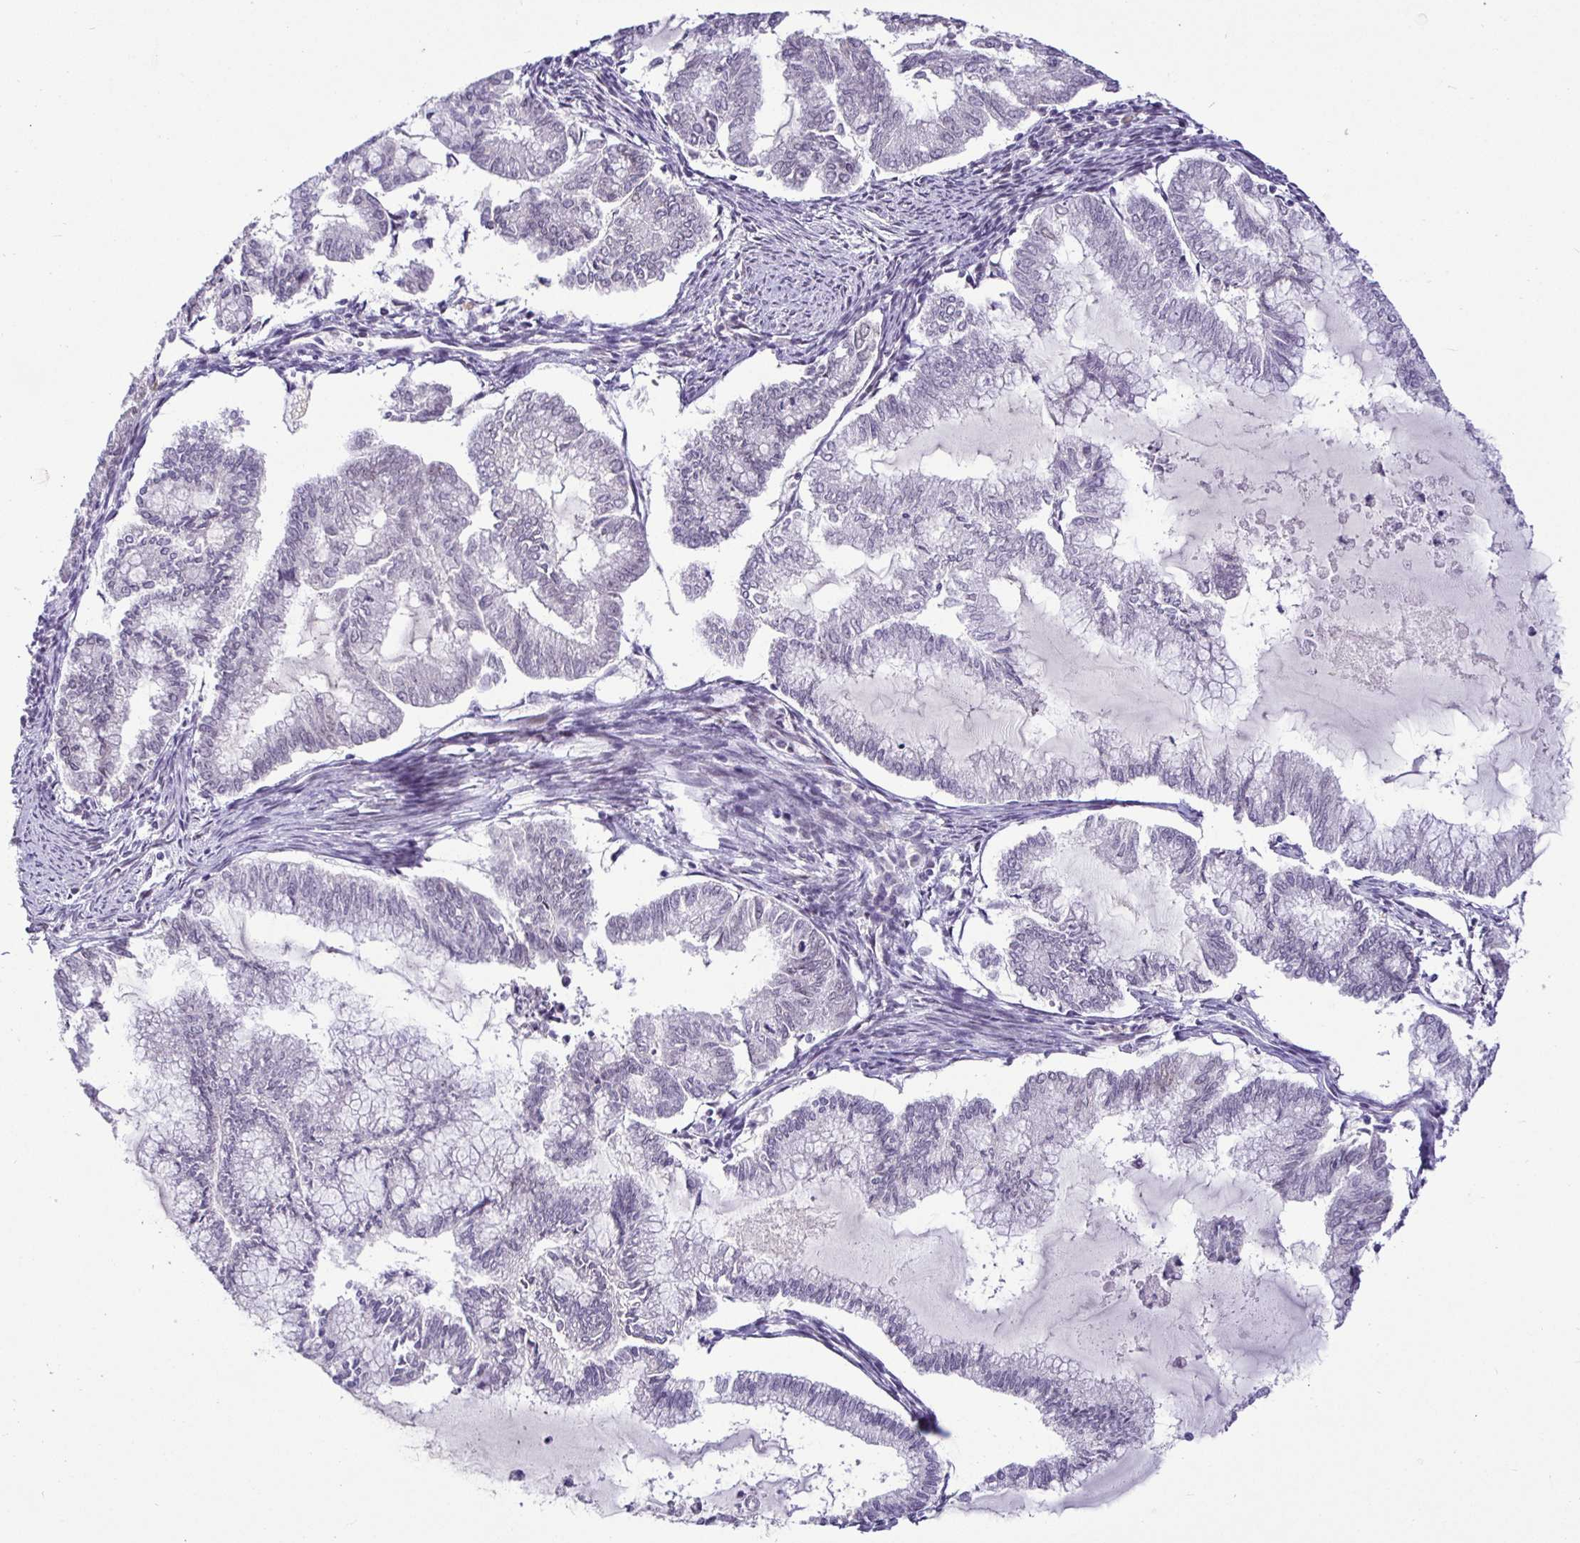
{"staining": {"intensity": "negative", "quantity": "none", "location": "none"}, "tissue": "endometrial cancer", "cell_type": "Tumor cells", "image_type": "cancer", "snomed": [{"axis": "morphology", "description": "Adenocarcinoma, NOS"}, {"axis": "topography", "description": "Endometrium"}], "caption": "There is no significant staining in tumor cells of endometrial cancer.", "gene": "NUP188", "patient": {"sex": "female", "age": 79}}